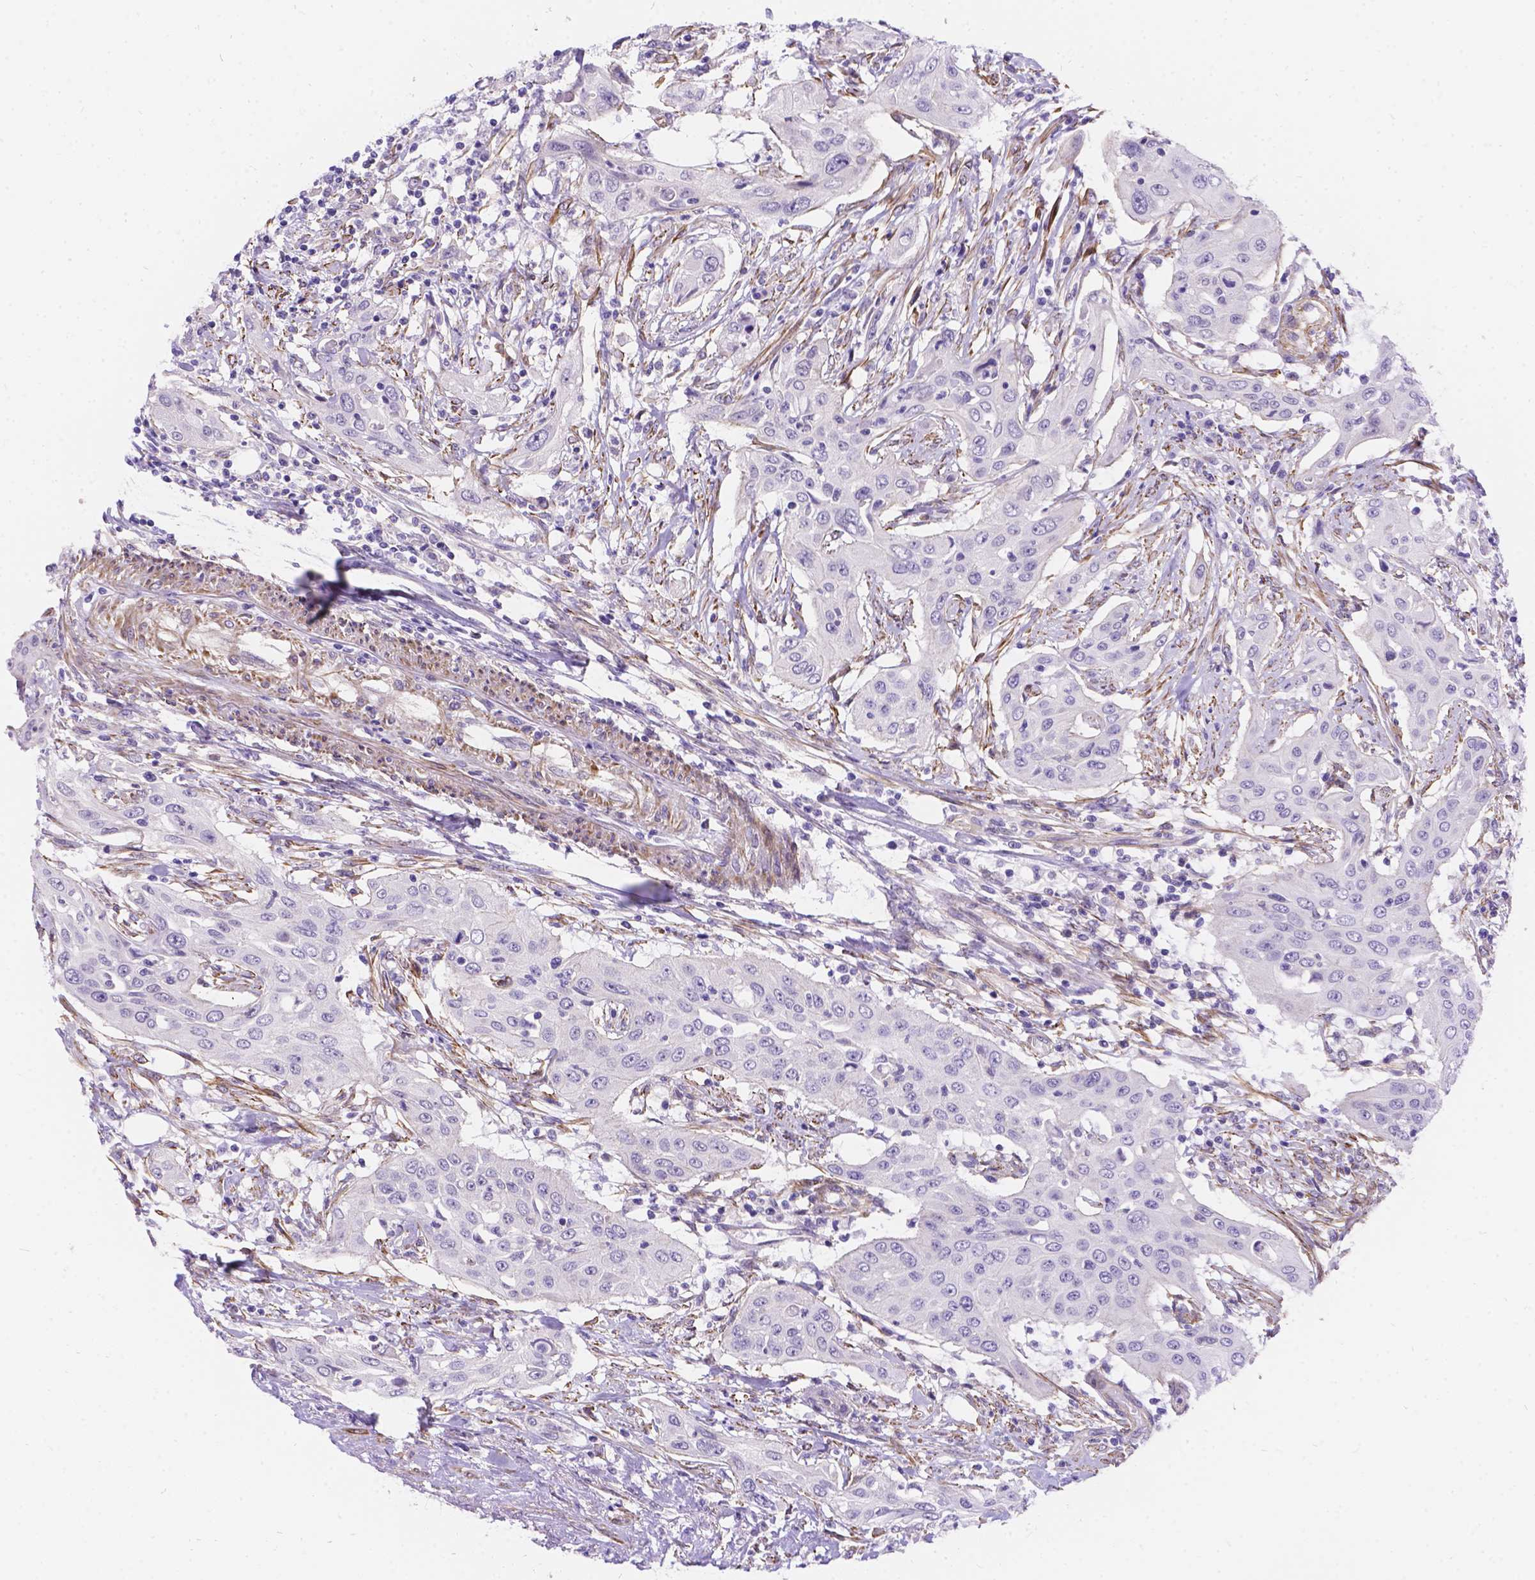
{"staining": {"intensity": "negative", "quantity": "none", "location": "none"}, "tissue": "urothelial cancer", "cell_type": "Tumor cells", "image_type": "cancer", "snomed": [{"axis": "morphology", "description": "Urothelial carcinoma, High grade"}, {"axis": "topography", "description": "Urinary bladder"}], "caption": "Tumor cells show no significant protein positivity in urothelial cancer. (DAB IHC, high magnification).", "gene": "PALS1", "patient": {"sex": "male", "age": 82}}